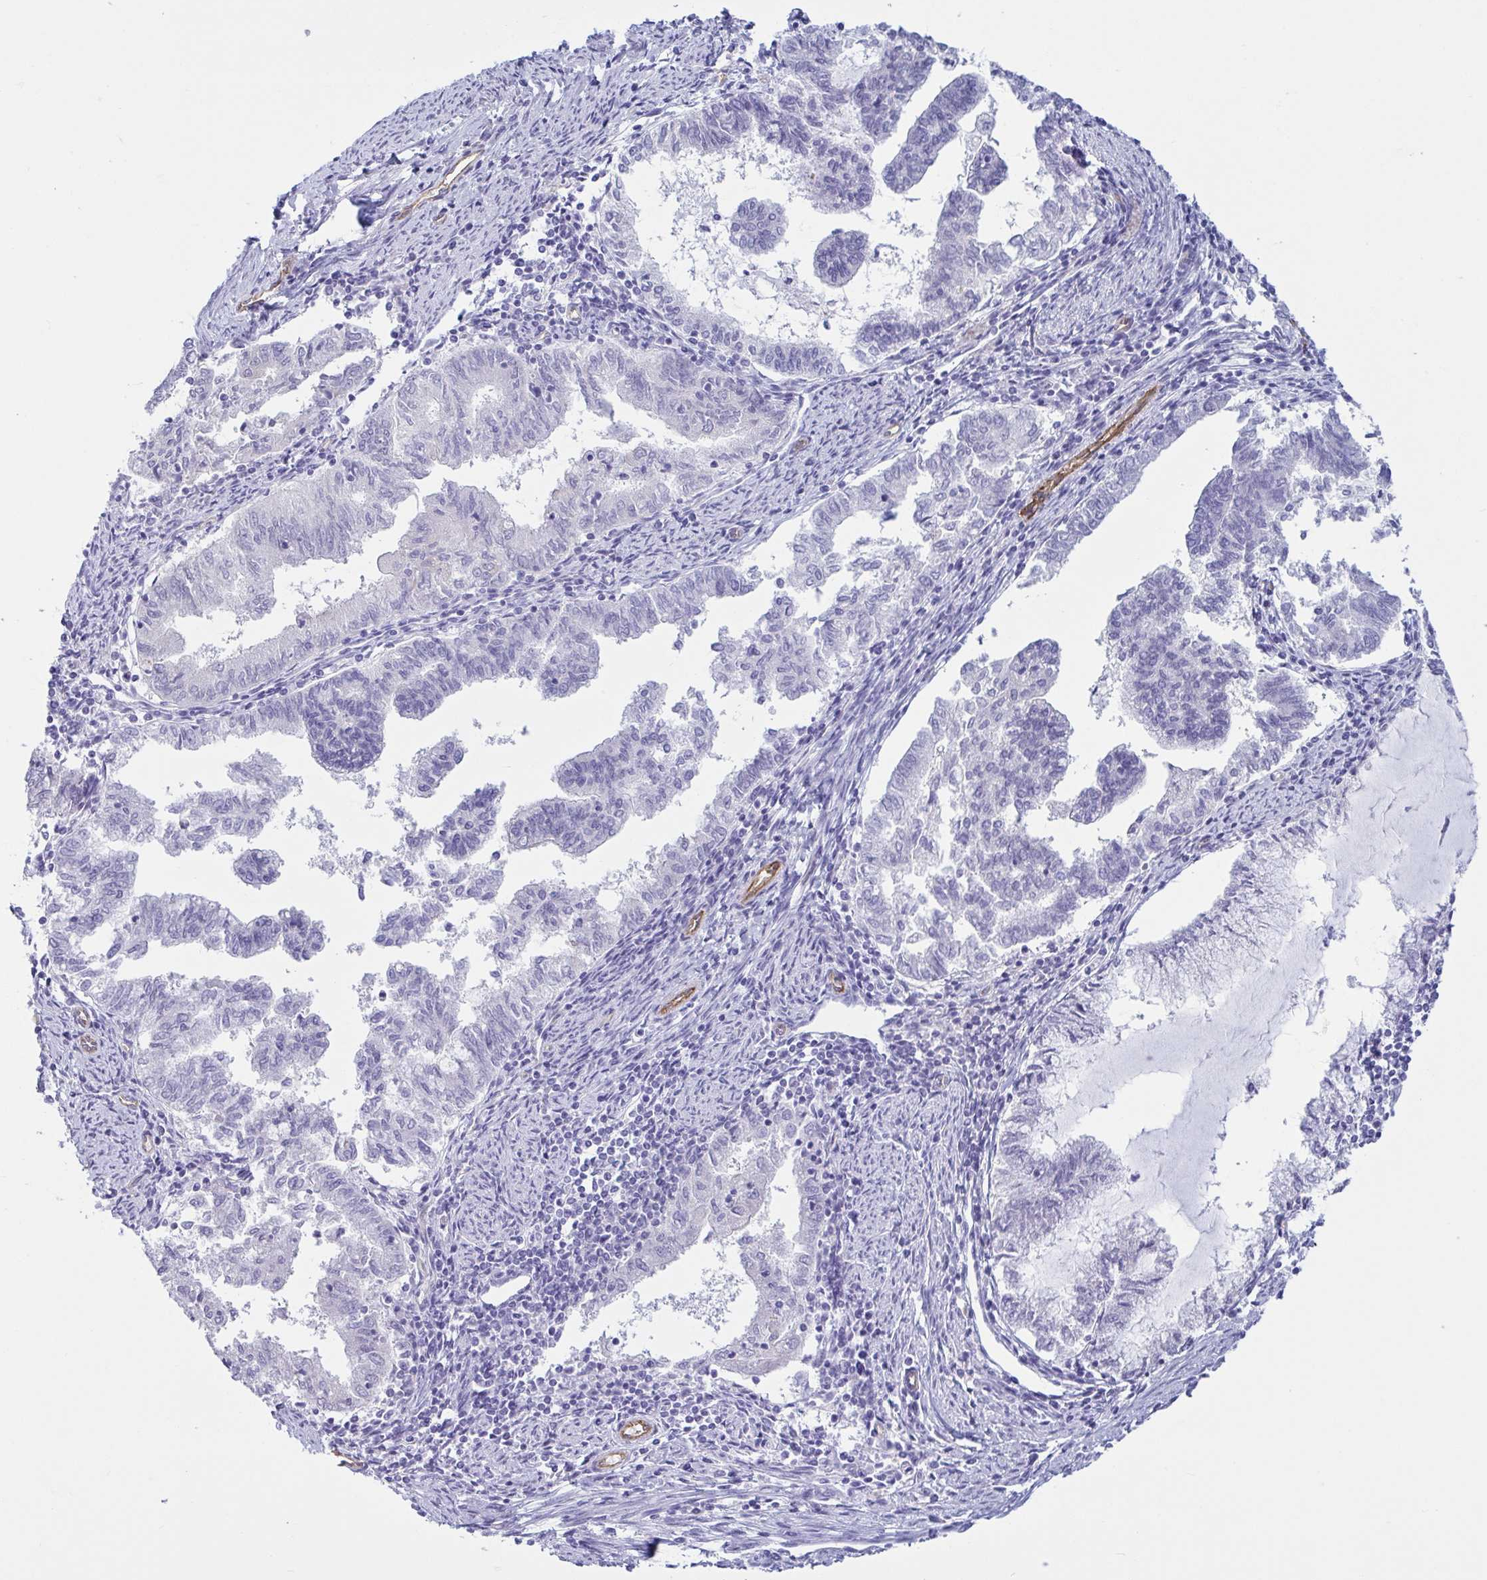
{"staining": {"intensity": "negative", "quantity": "none", "location": "none"}, "tissue": "endometrial cancer", "cell_type": "Tumor cells", "image_type": "cancer", "snomed": [{"axis": "morphology", "description": "Adenocarcinoma, NOS"}, {"axis": "topography", "description": "Endometrium"}], "caption": "The histopathology image displays no significant positivity in tumor cells of endometrial cancer. (DAB (3,3'-diaminobenzidine) immunohistochemistry, high magnification).", "gene": "TNNI2", "patient": {"sex": "female", "age": 79}}